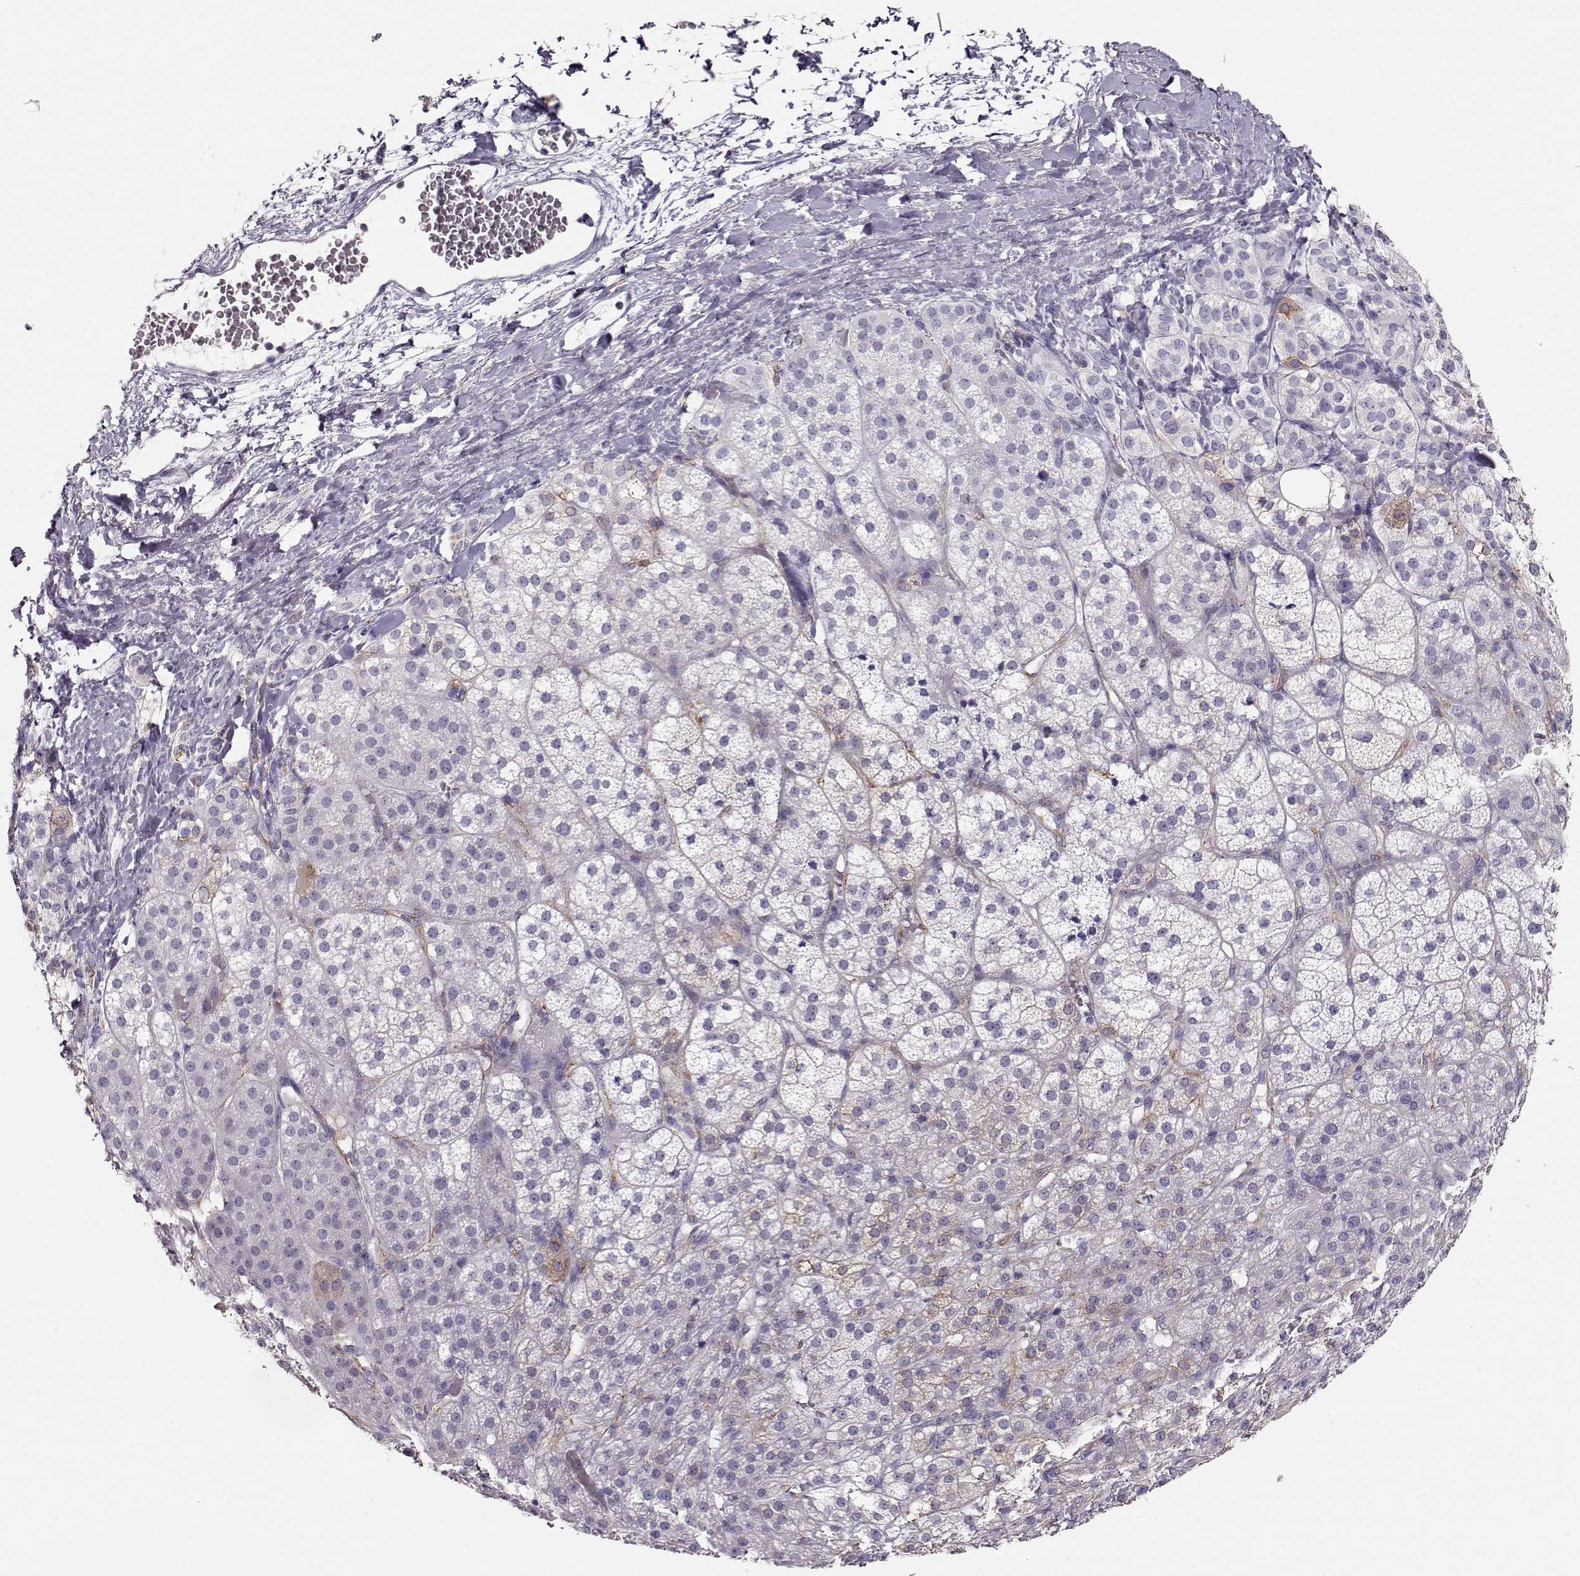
{"staining": {"intensity": "negative", "quantity": "none", "location": "none"}, "tissue": "adrenal gland", "cell_type": "Glandular cells", "image_type": "normal", "snomed": [{"axis": "morphology", "description": "Normal tissue, NOS"}, {"axis": "topography", "description": "Adrenal gland"}], "caption": "The photomicrograph exhibits no staining of glandular cells in normal adrenal gland.", "gene": "RBM44", "patient": {"sex": "female", "age": 60}}